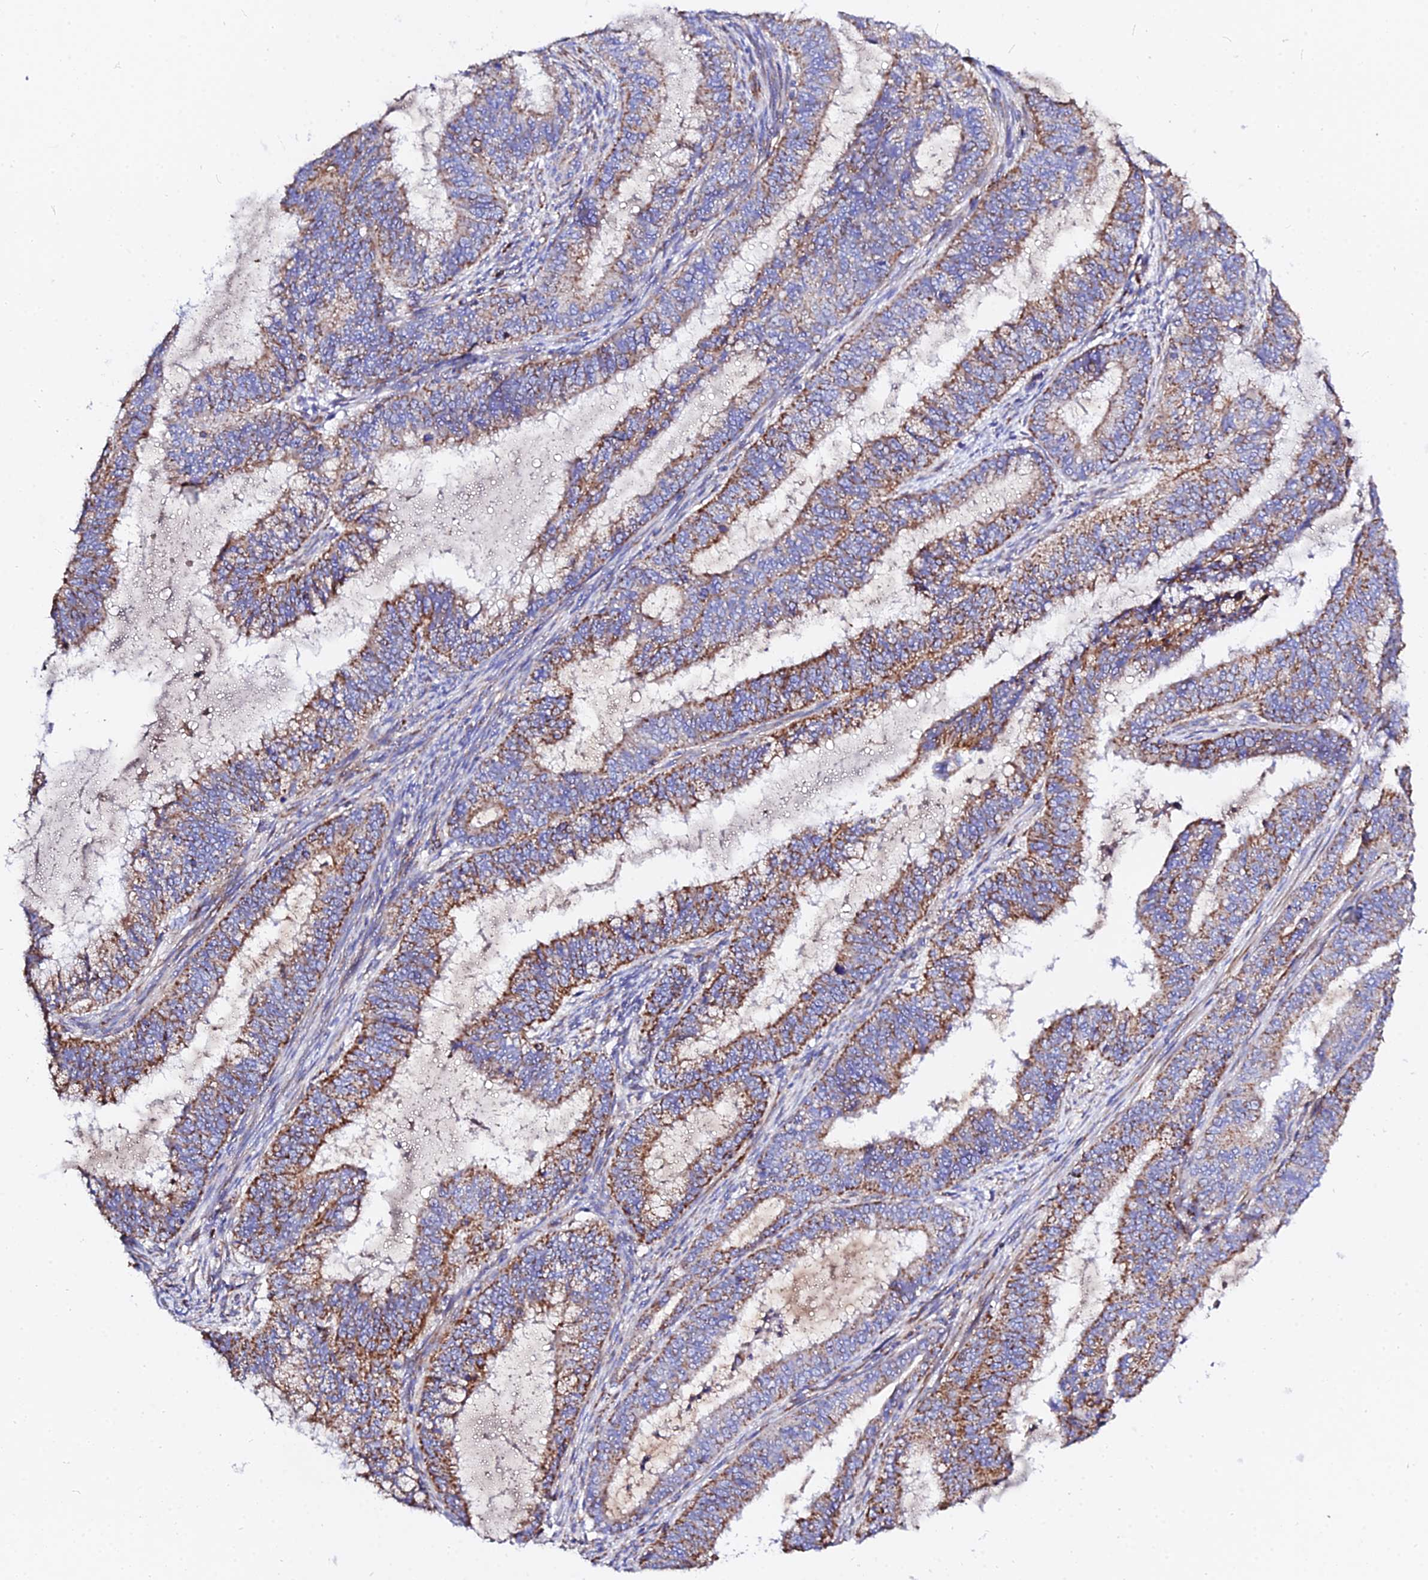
{"staining": {"intensity": "moderate", "quantity": ">75%", "location": "cytoplasmic/membranous"}, "tissue": "endometrial cancer", "cell_type": "Tumor cells", "image_type": "cancer", "snomed": [{"axis": "morphology", "description": "Adenocarcinoma, NOS"}, {"axis": "topography", "description": "Endometrium"}], "caption": "Endometrial cancer stained for a protein (brown) demonstrates moderate cytoplasmic/membranous positive positivity in approximately >75% of tumor cells.", "gene": "ZNF573", "patient": {"sex": "female", "age": 51}}